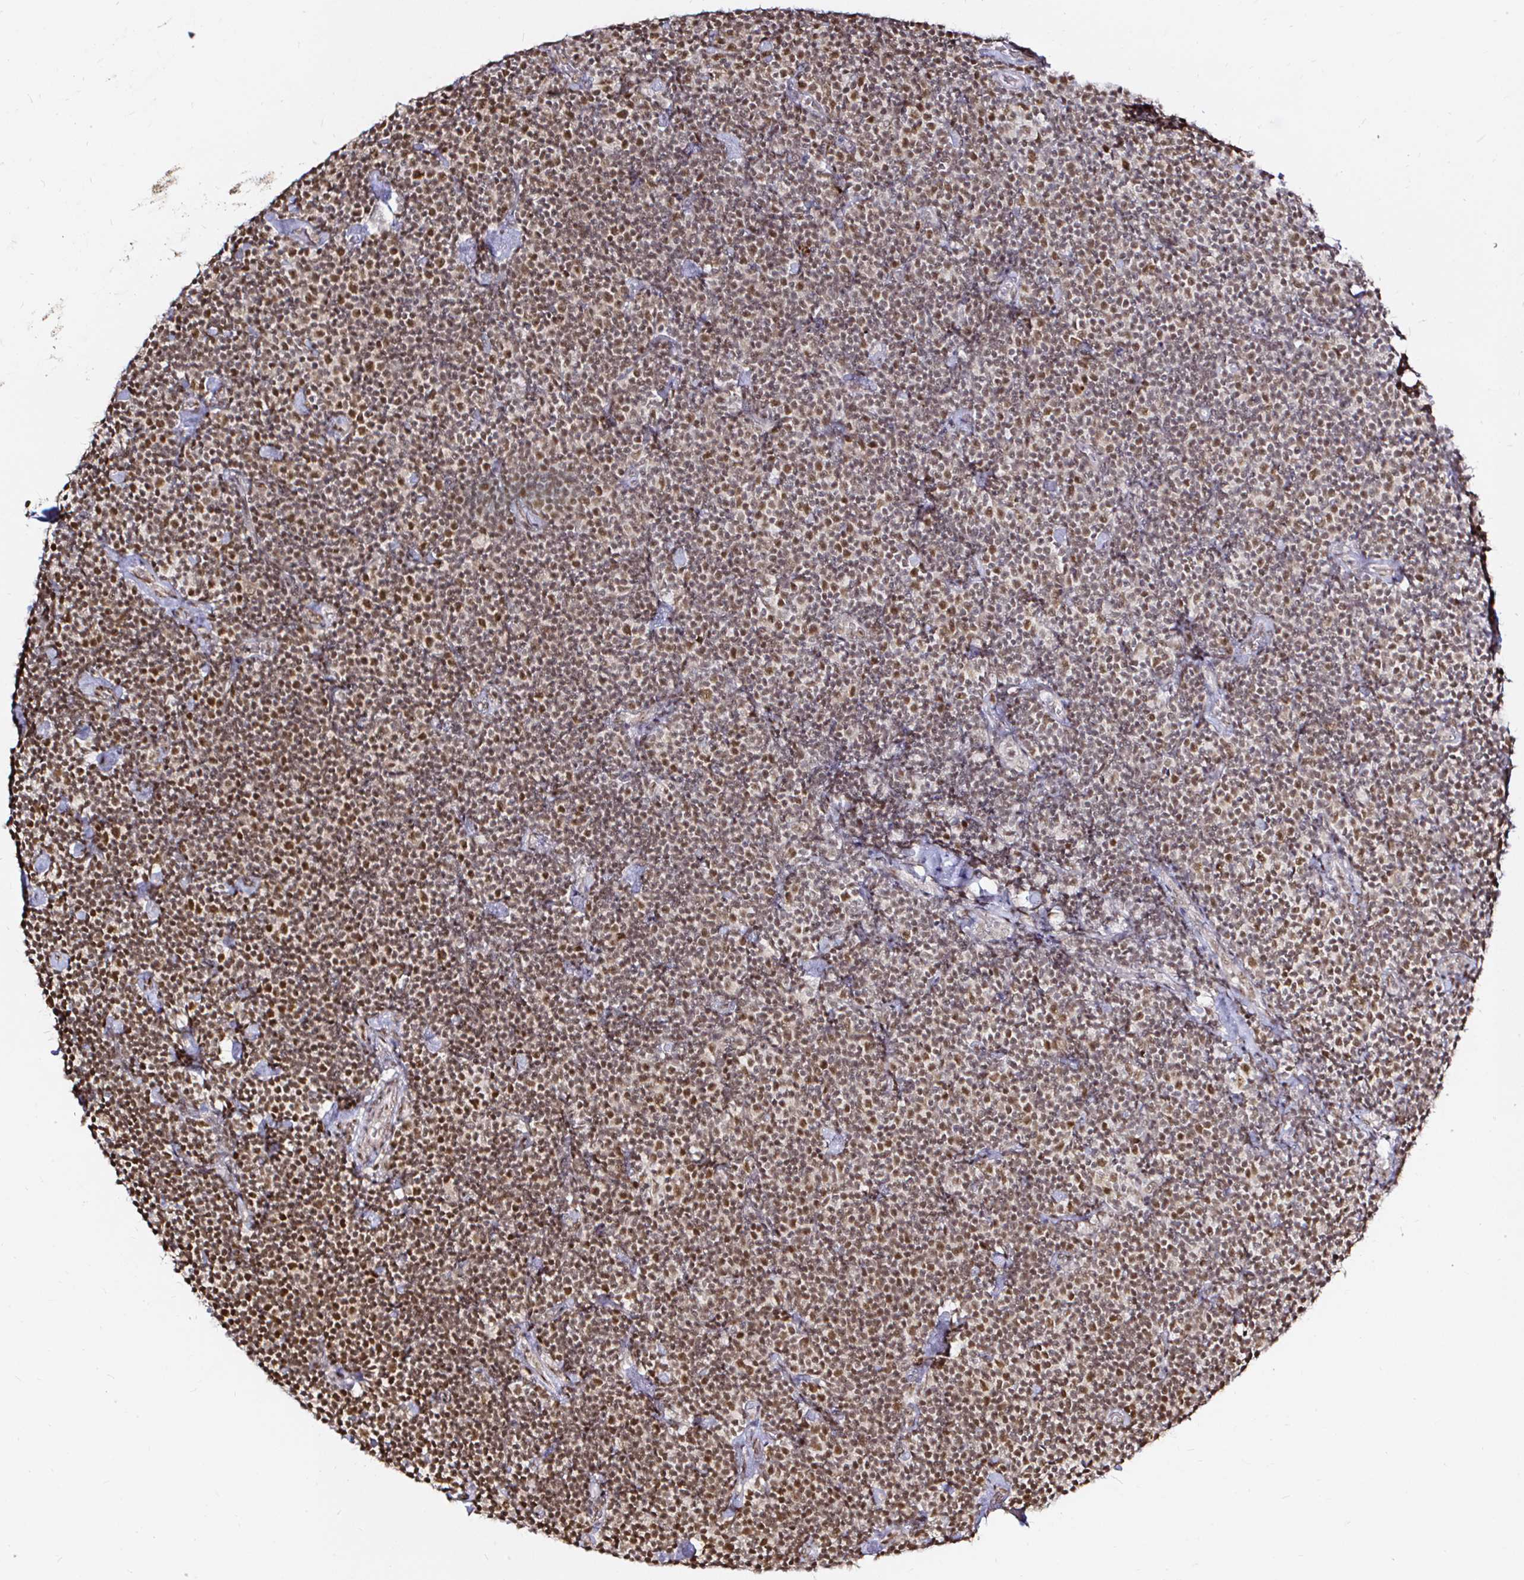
{"staining": {"intensity": "moderate", "quantity": ">75%", "location": "nuclear"}, "tissue": "lymphoma", "cell_type": "Tumor cells", "image_type": "cancer", "snomed": [{"axis": "morphology", "description": "Malignant lymphoma, non-Hodgkin's type, Low grade"}, {"axis": "topography", "description": "Lymph node"}], "caption": "Immunohistochemistry (DAB) staining of lymphoma exhibits moderate nuclear protein staining in approximately >75% of tumor cells.", "gene": "SNRPC", "patient": {"sex": "male", "age": 81}}